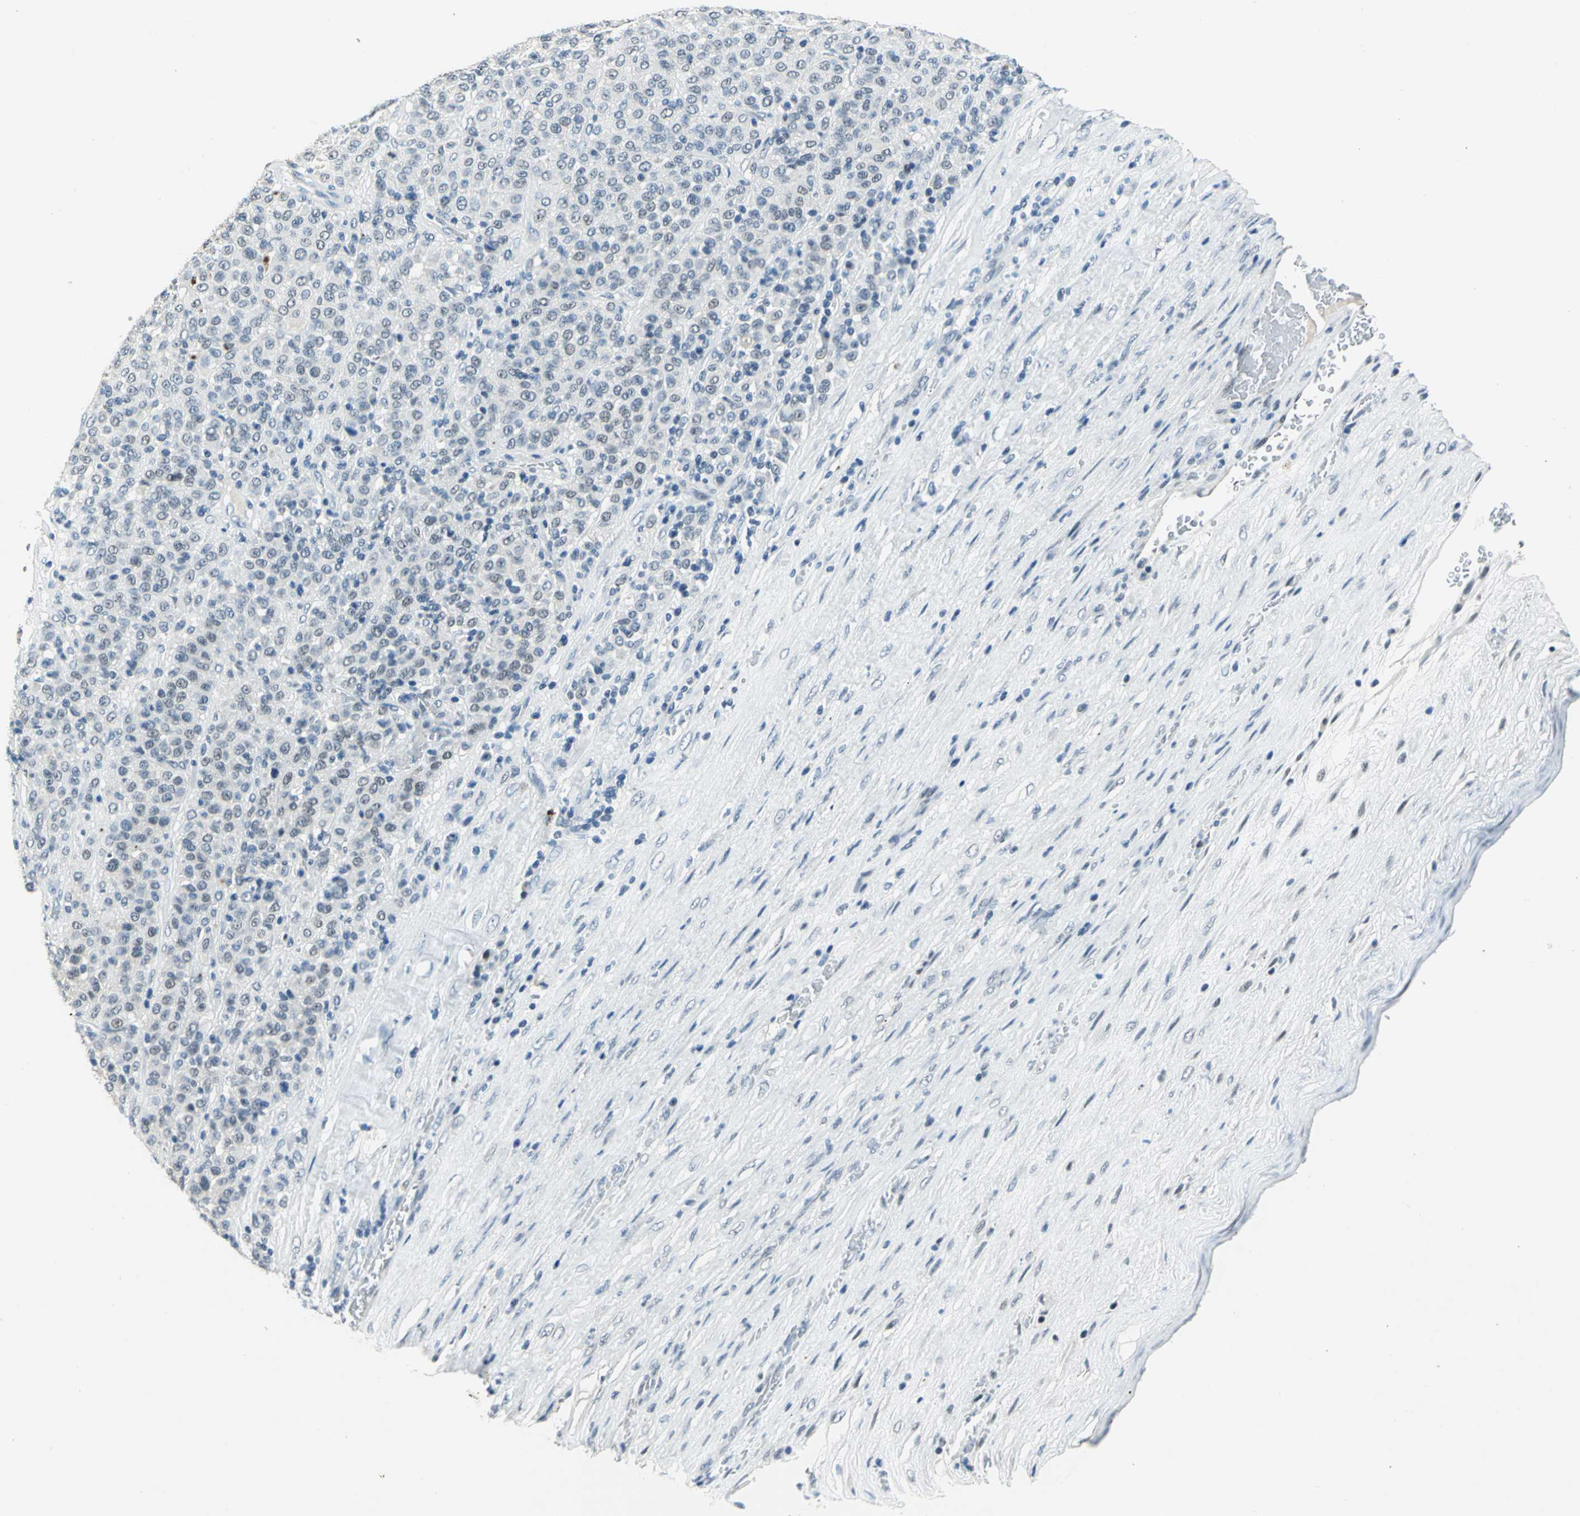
{"staining": {"intensity": "negative", "quantity": "none", "location": "none"}, "tissue": "melanoma", "cell_type": "Tumor cells", "image_type": "cancer", "snomed": [{"axis": "morphology", "description": "Malignant melanoma, Metastatic site"}, {"axis": "topography", "description": "Pancreas"}], "caption": "Tumor cells are negative for brown protein staining in malignant melanoma (metastatic site). (DAB (3,3'-diaminobenzidine) immunohistochemistry (IHC) with hematoxylin counter stain).", "gene": "RAD17", "patient": {"sex": "female", "age": 30}}